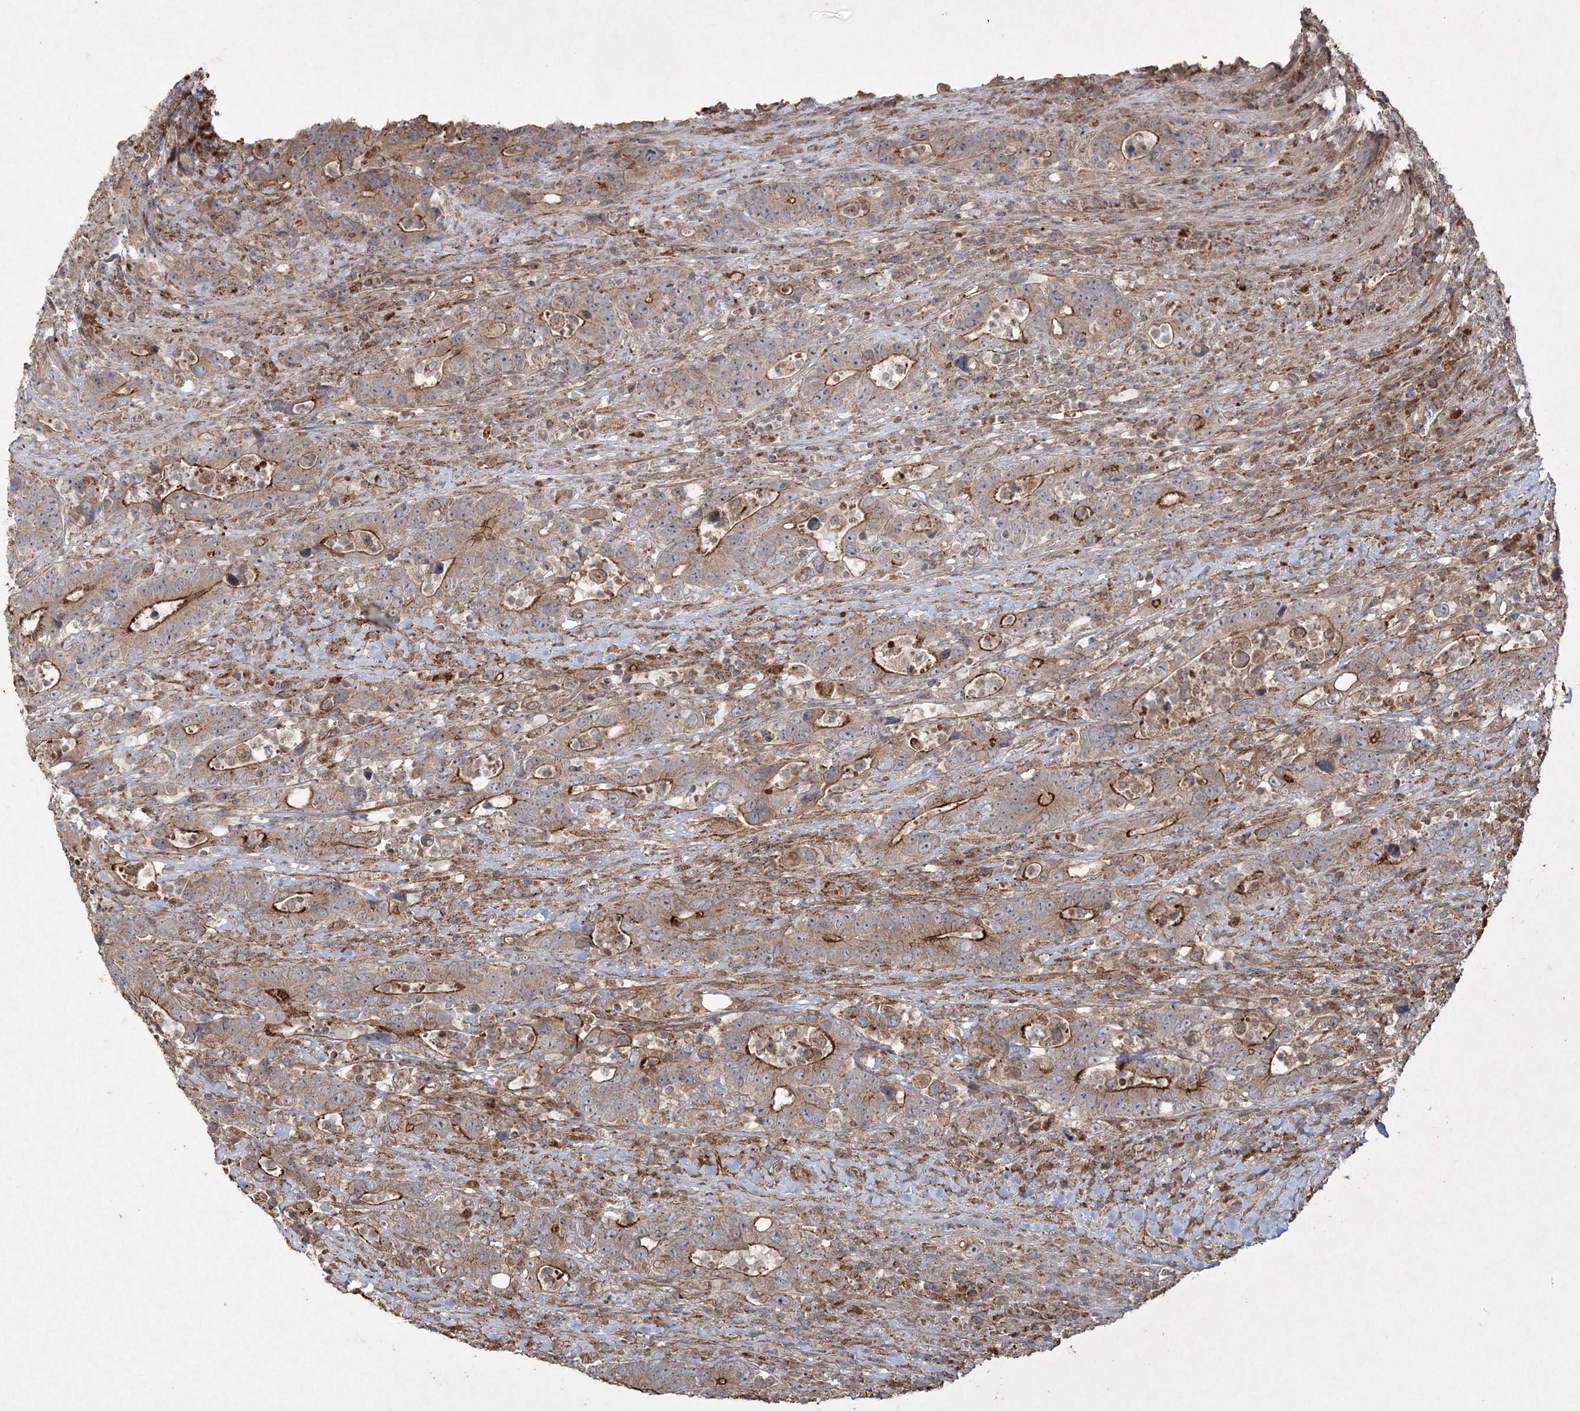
{"staining": {"intensity": "moderate", "quantity": ">75%", "location": "cytoplasmic/membranous"}, "tissue": "colorectal cancer", "cell_type": "Tumor cells", "image_type": "cancer", "snomed": [{"axis": "morphology", "description": "Adenocarcinoma, NOS"}, {"axis": "topography", "description": "Colon"}], "caption": "A high-resolution micrograph shows immunohistochemistry (IHC) staining of colorectal cancer (adenocarcinoma), which reveals moderate cytoplasmic/membranous staining in approximately >75% of tumor cells. (IHC, brightfield microscopy, high magnification).", "gene": "TTC7A", "patient": {"sex": "female", "age": 75}}